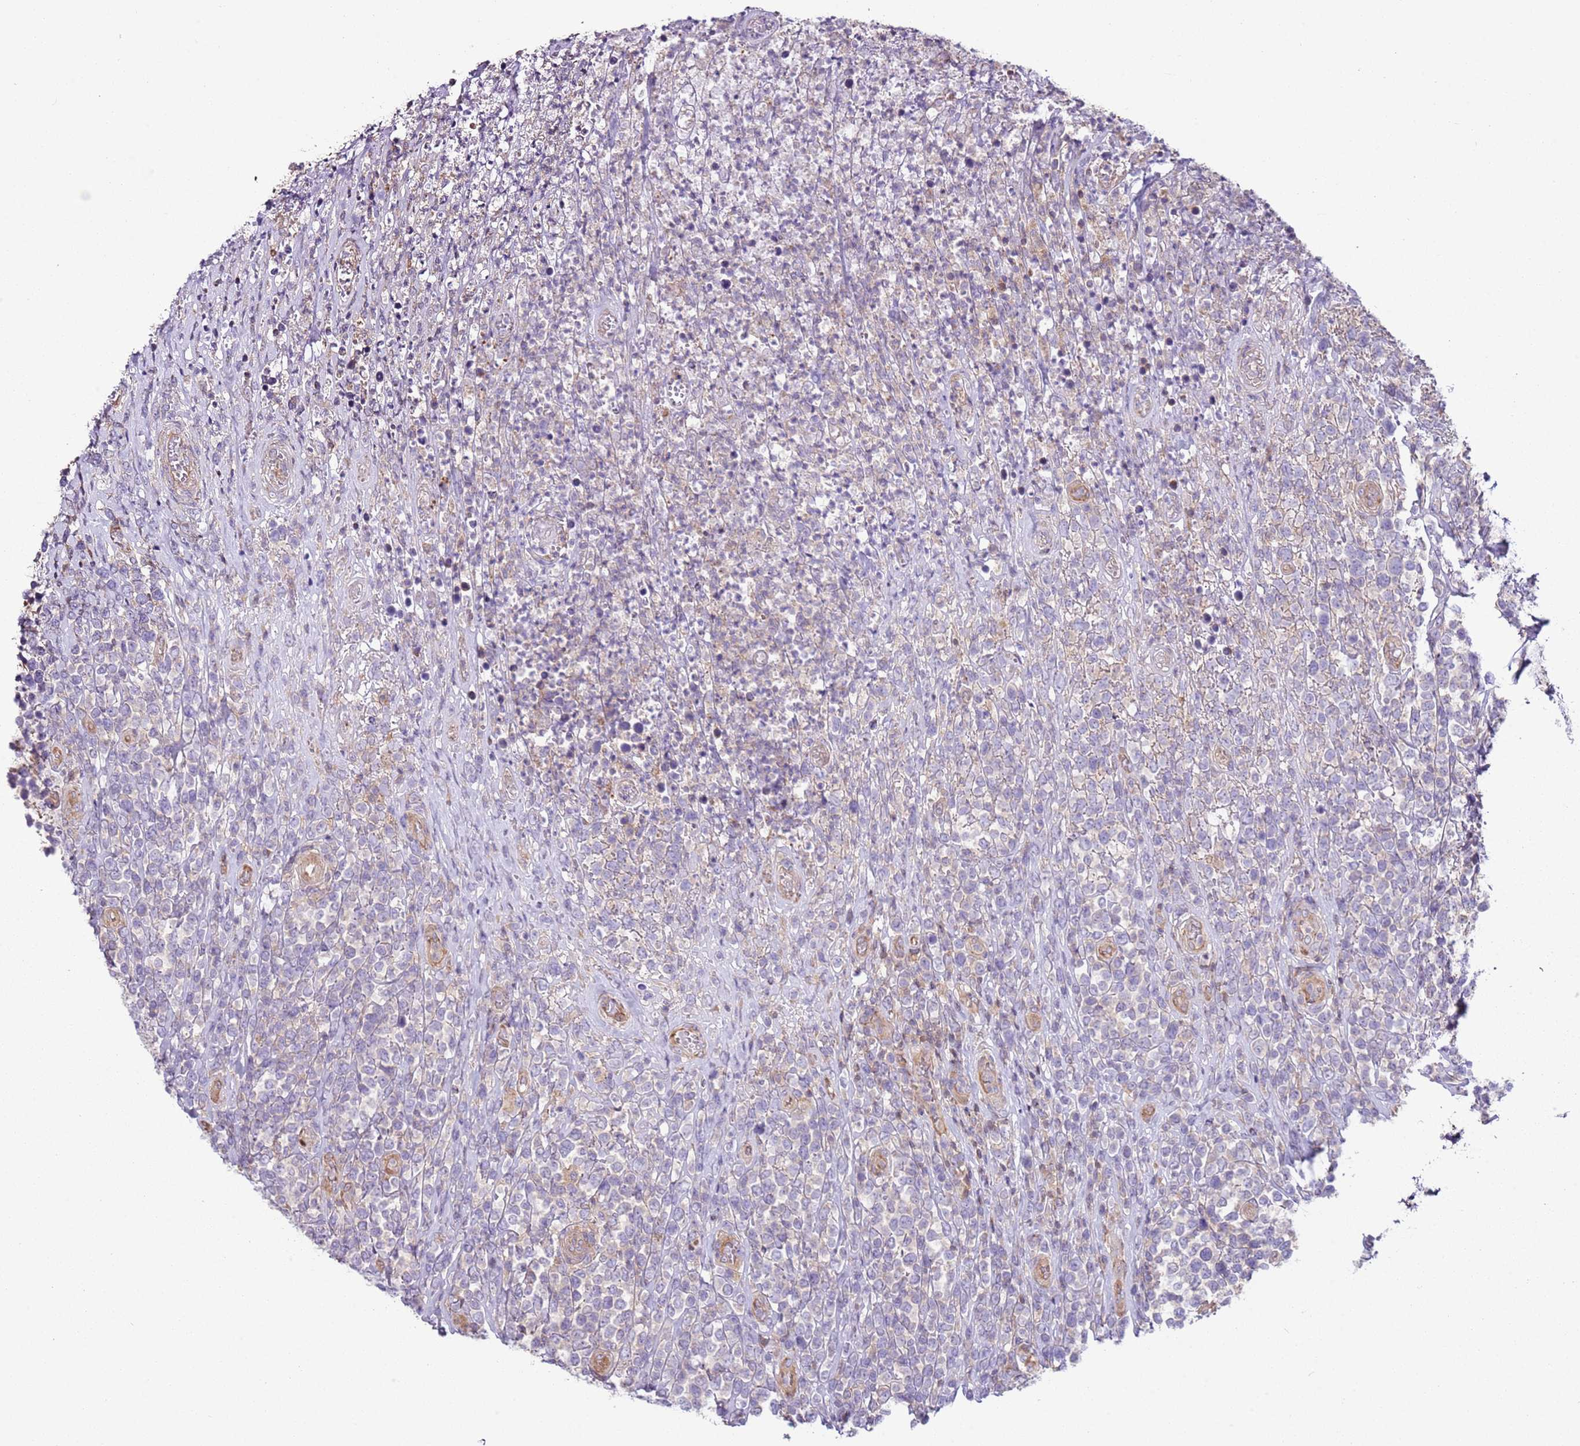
{"staining": {"intensity": "negative", "quantity": "none", "location": "none"}, "tissue": "lymphoma", "cell_type": "Tumor cells", "image_type": "cancer", "snomed": [{"axis": "morphology", "description": "Malignant lymphoma, non-Hodgkin's type, High grade"}, {"axis": "topography", "description": "Soft tissue"}], "caption": "This is a histopathology image of IHC staining of lymphoma, which shows no expression in tumor cells.", "gene": "GNAI3", "patient": {"sex": "female", "age": 56}}